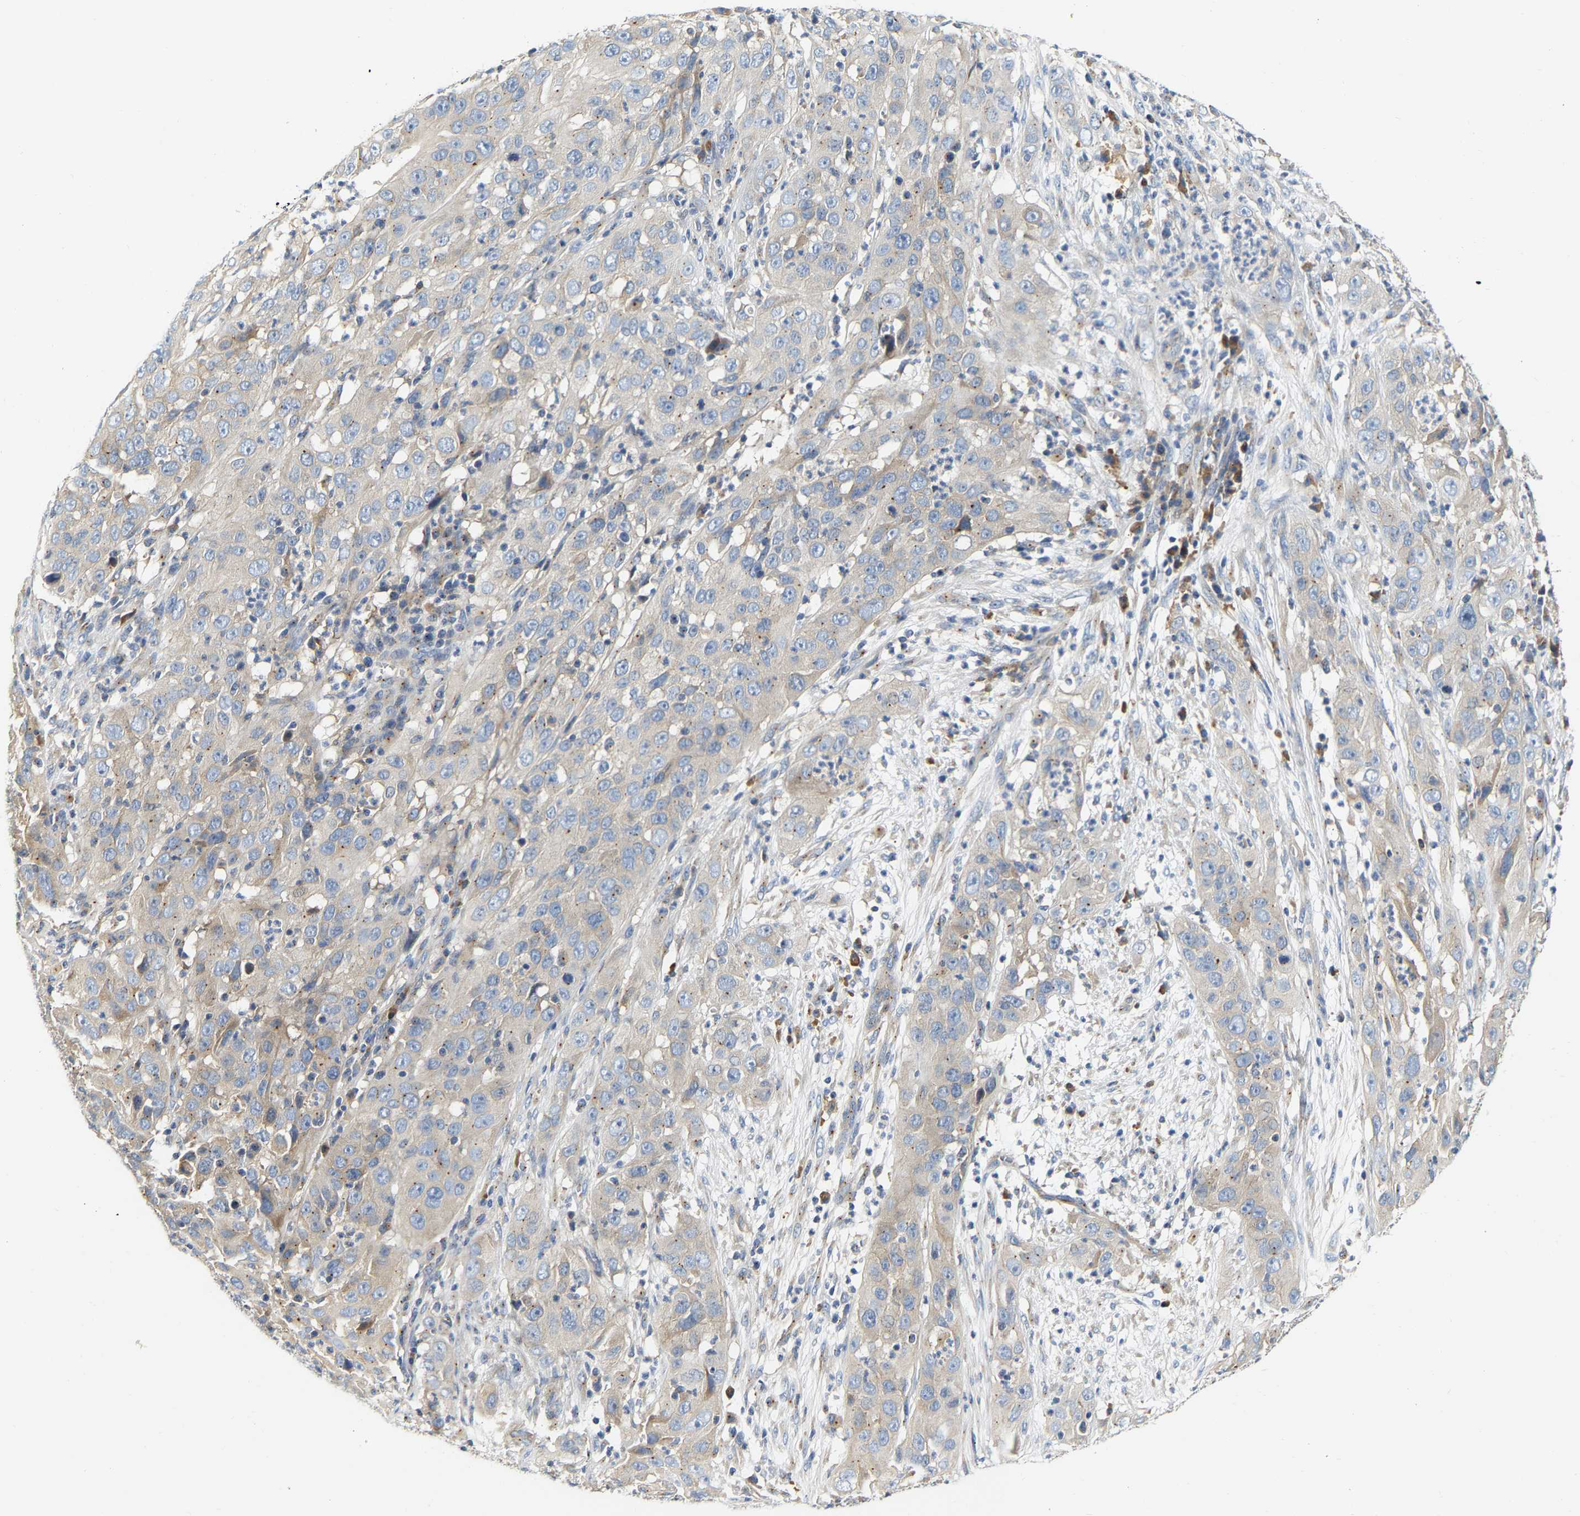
{"staining": {"intensity": "weak", "quantity": "<25%", "location": "cytoplasmic/membranous"}, "tissue": "cervical cancer", "cell_type": "Tumor cells", "image_type": "cancer", "snomed": [{"axis": "morphology", "description": "Squamous cell carcinoma, NOS"}, {"axis": "topography", "description": "Cervix"}], "caption": "Histopathology image shows no protein expression in tumor cells of cervical cancer tissue. (Immunohistochemistry, brightfield microscopy, high magnification).", "gene": "PCNT", "patient": {"sex": "female", "age": 32}}